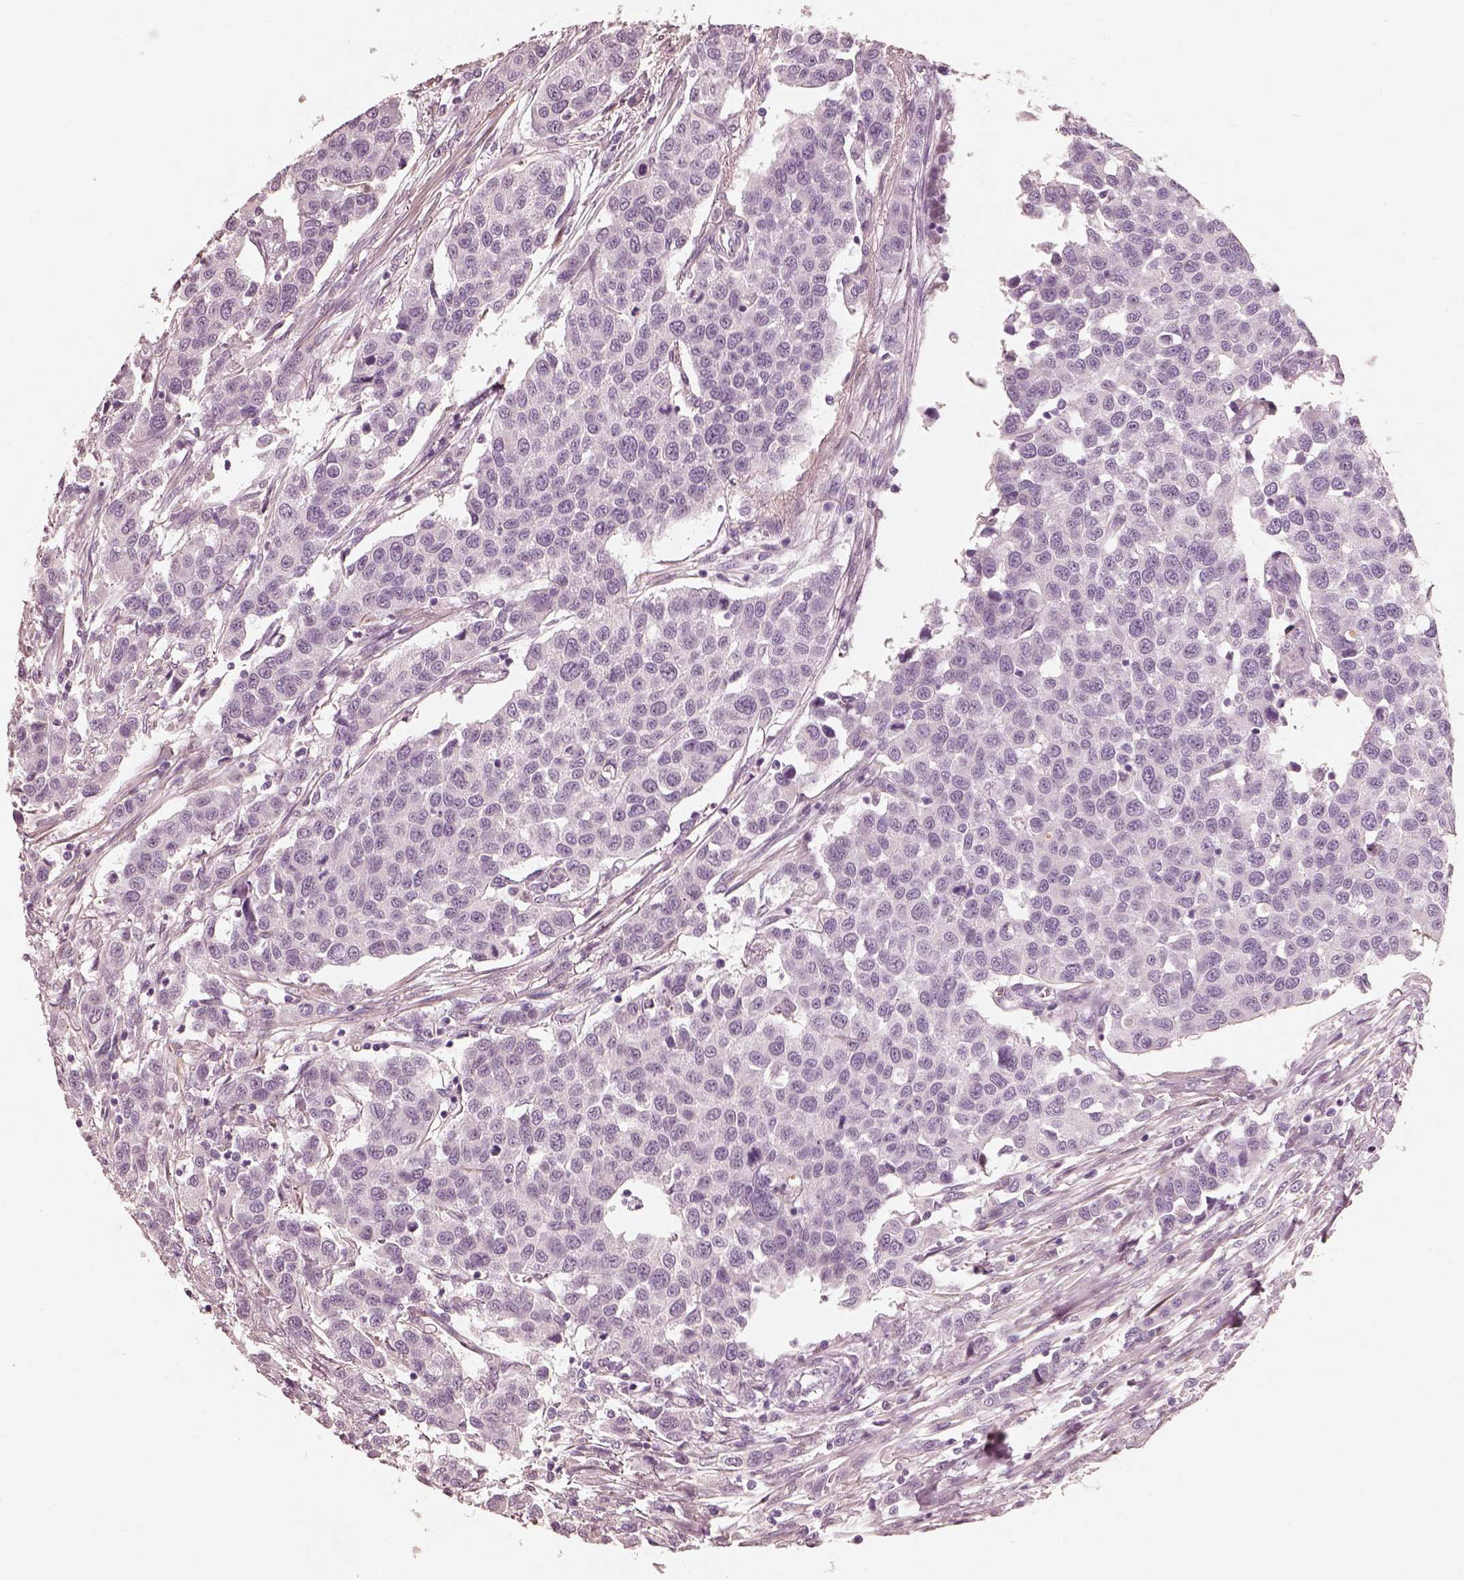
{"staining": {"intensity": "negative", "quantity": "none", "location": "none"}, "tissue": "urothelial cancer", "cell_type": "Tumor cells", "image_type": "cancer", "snomed": [{"axis": "morphology", "description": "Urothelial carcinoma, High grade"}, {"axis": "topography", "description": "Urinary bladder"}], "caption": "Immunohistochemical staining of high-grade urothelial carcinoma demonstrates no significant staining in tumor cells. (DAB immunohistochemistry (IHC) with hematoxylin counter stain).", "gene": "RS1", "patient": {"sex": "female", "age": 58}}